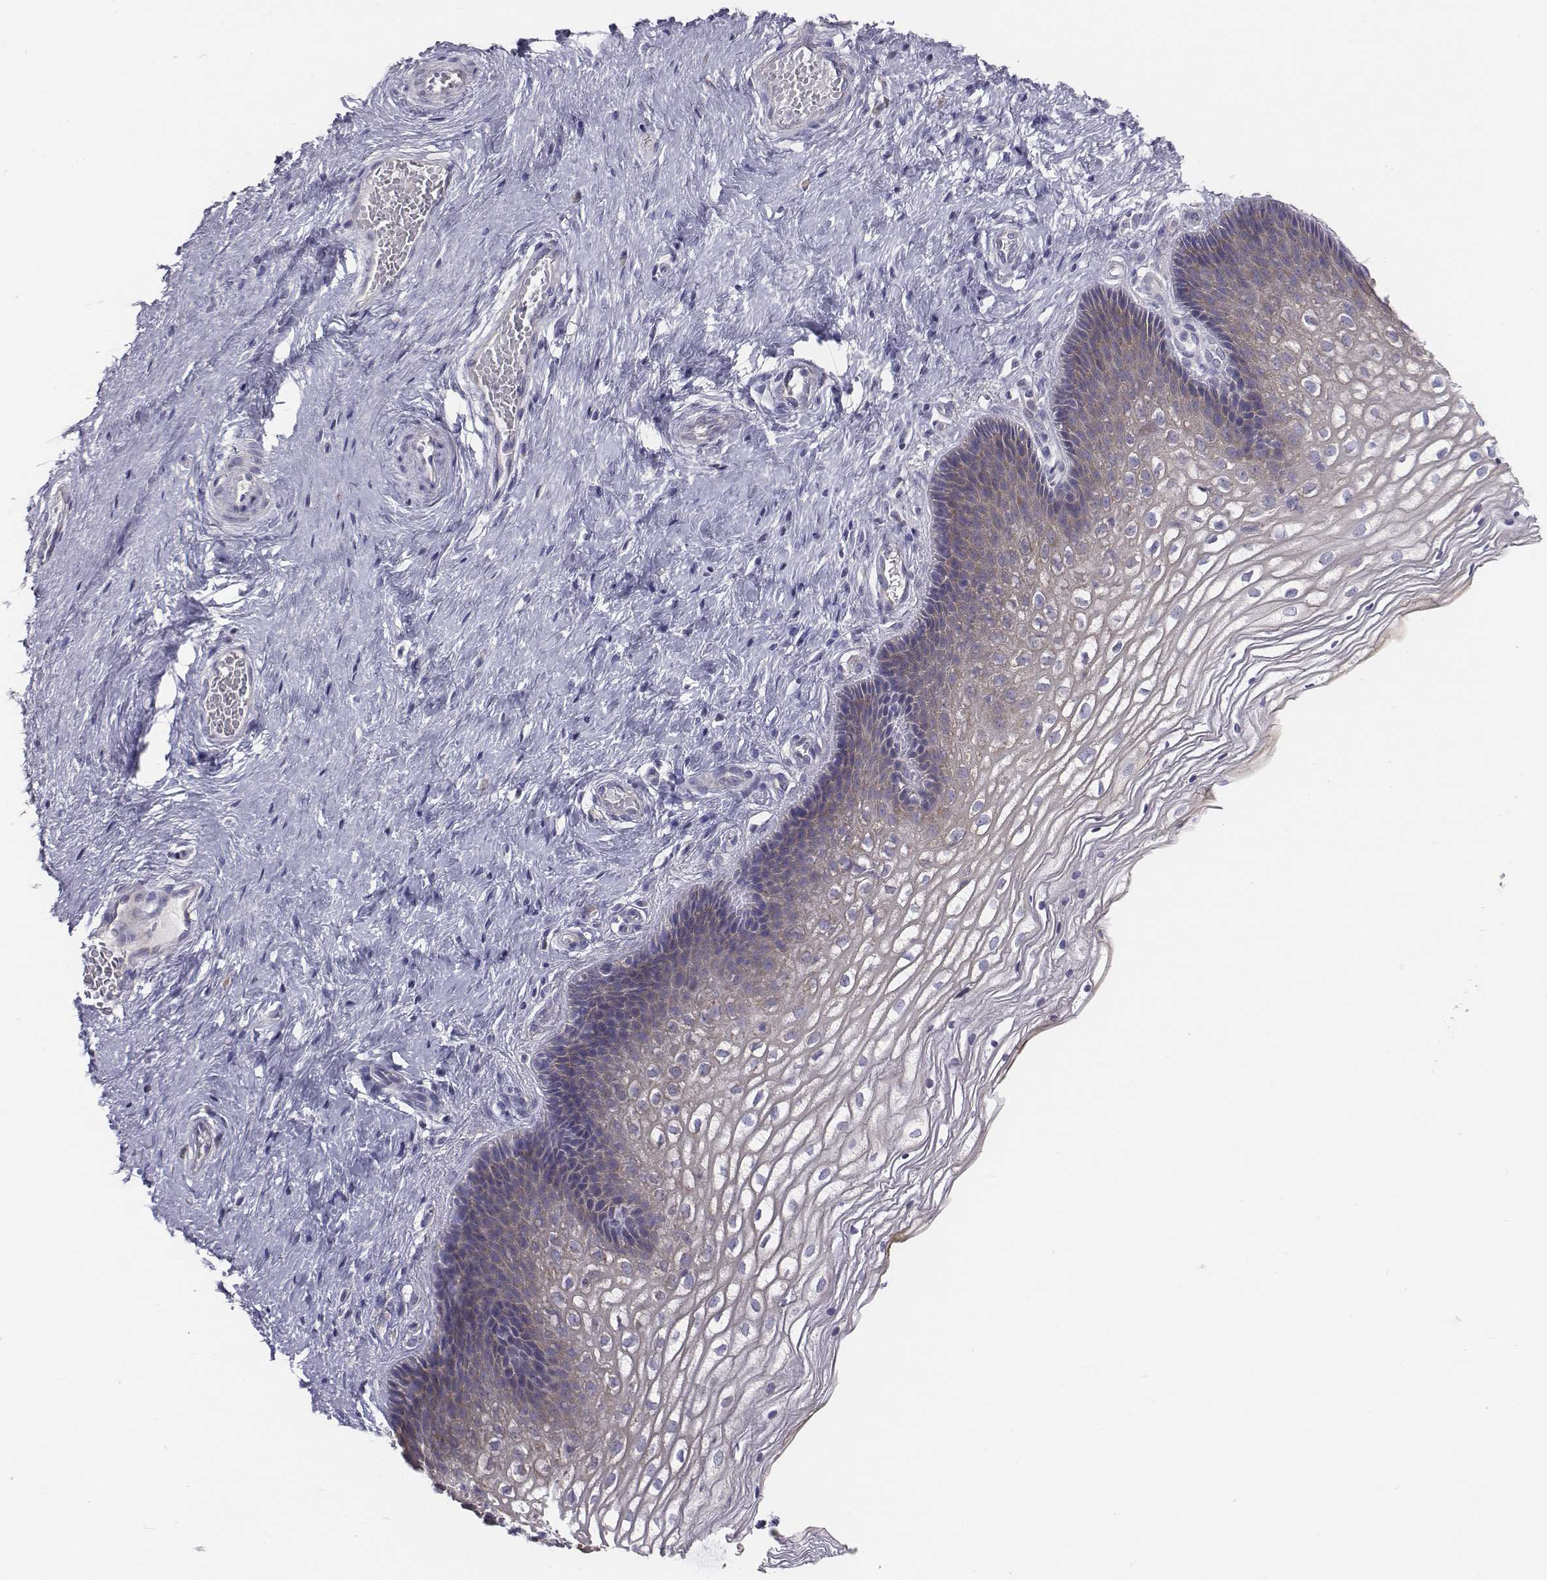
{"staining": {"intensity": "negative", "quantity": "none", "location": "none"}, "tissue": "cervix", "cell_type": "Glandular cells", "image_type": "normal", "snomed": [{"axis": "morphology", "description": "Normal tissue, NOS"}, {"axis": "topography", "description": "Cervix"}], "caption": "Immunohistochemical staining of unremarkable cervix displays no significant staining in glandular cells.", "gene": "CHST14", "patient": {"sex": "female", "age": 34}}